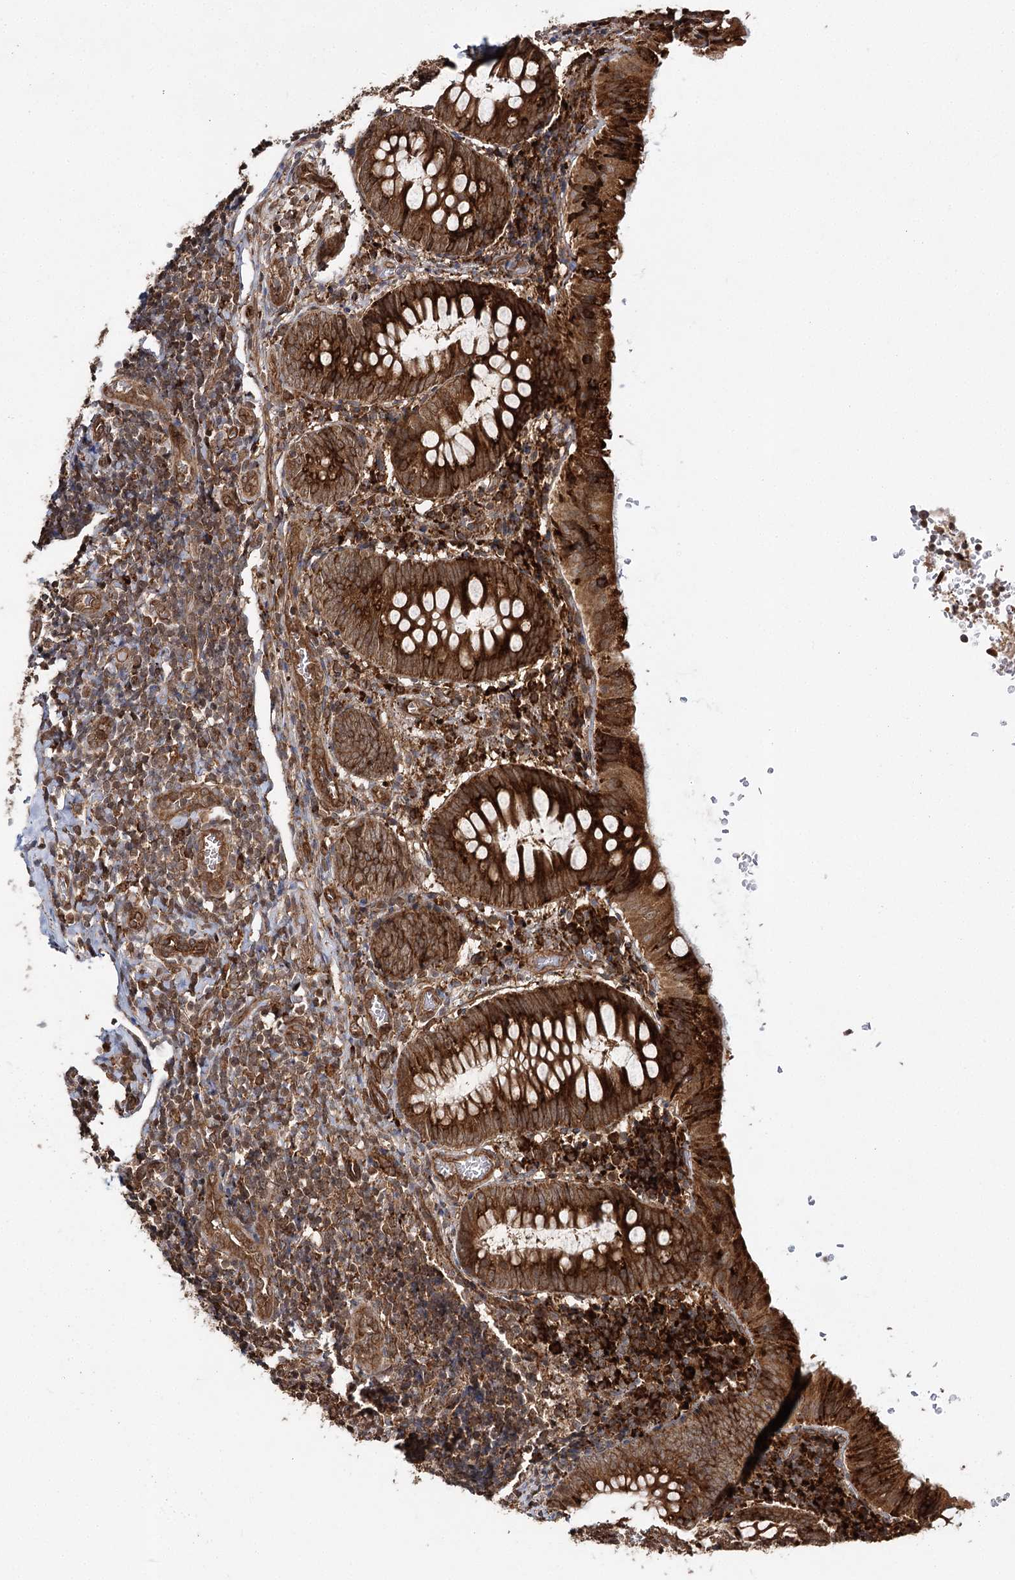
{"staining": {"intensity": "strong", "quantity": ">75%", "location": "cytoplasmic/membranous"}, "tissue": "appendix", "cell_type": "Glandular cells", "image_type": "normal", "snomed": [{"axis": "morphology", "description": "Normal tissue, NOS"}, {"axis": "topography", "description": "Appendix"}], "caption": "IHC micrograph of benign appendix stained for a protein (brown), which reveals high levels of strong cytoplasmic/membranous positivity in about >75% of glandular cells.", "gene": "DNAJB14", "patient": {"sex": "male", "age": 8}}